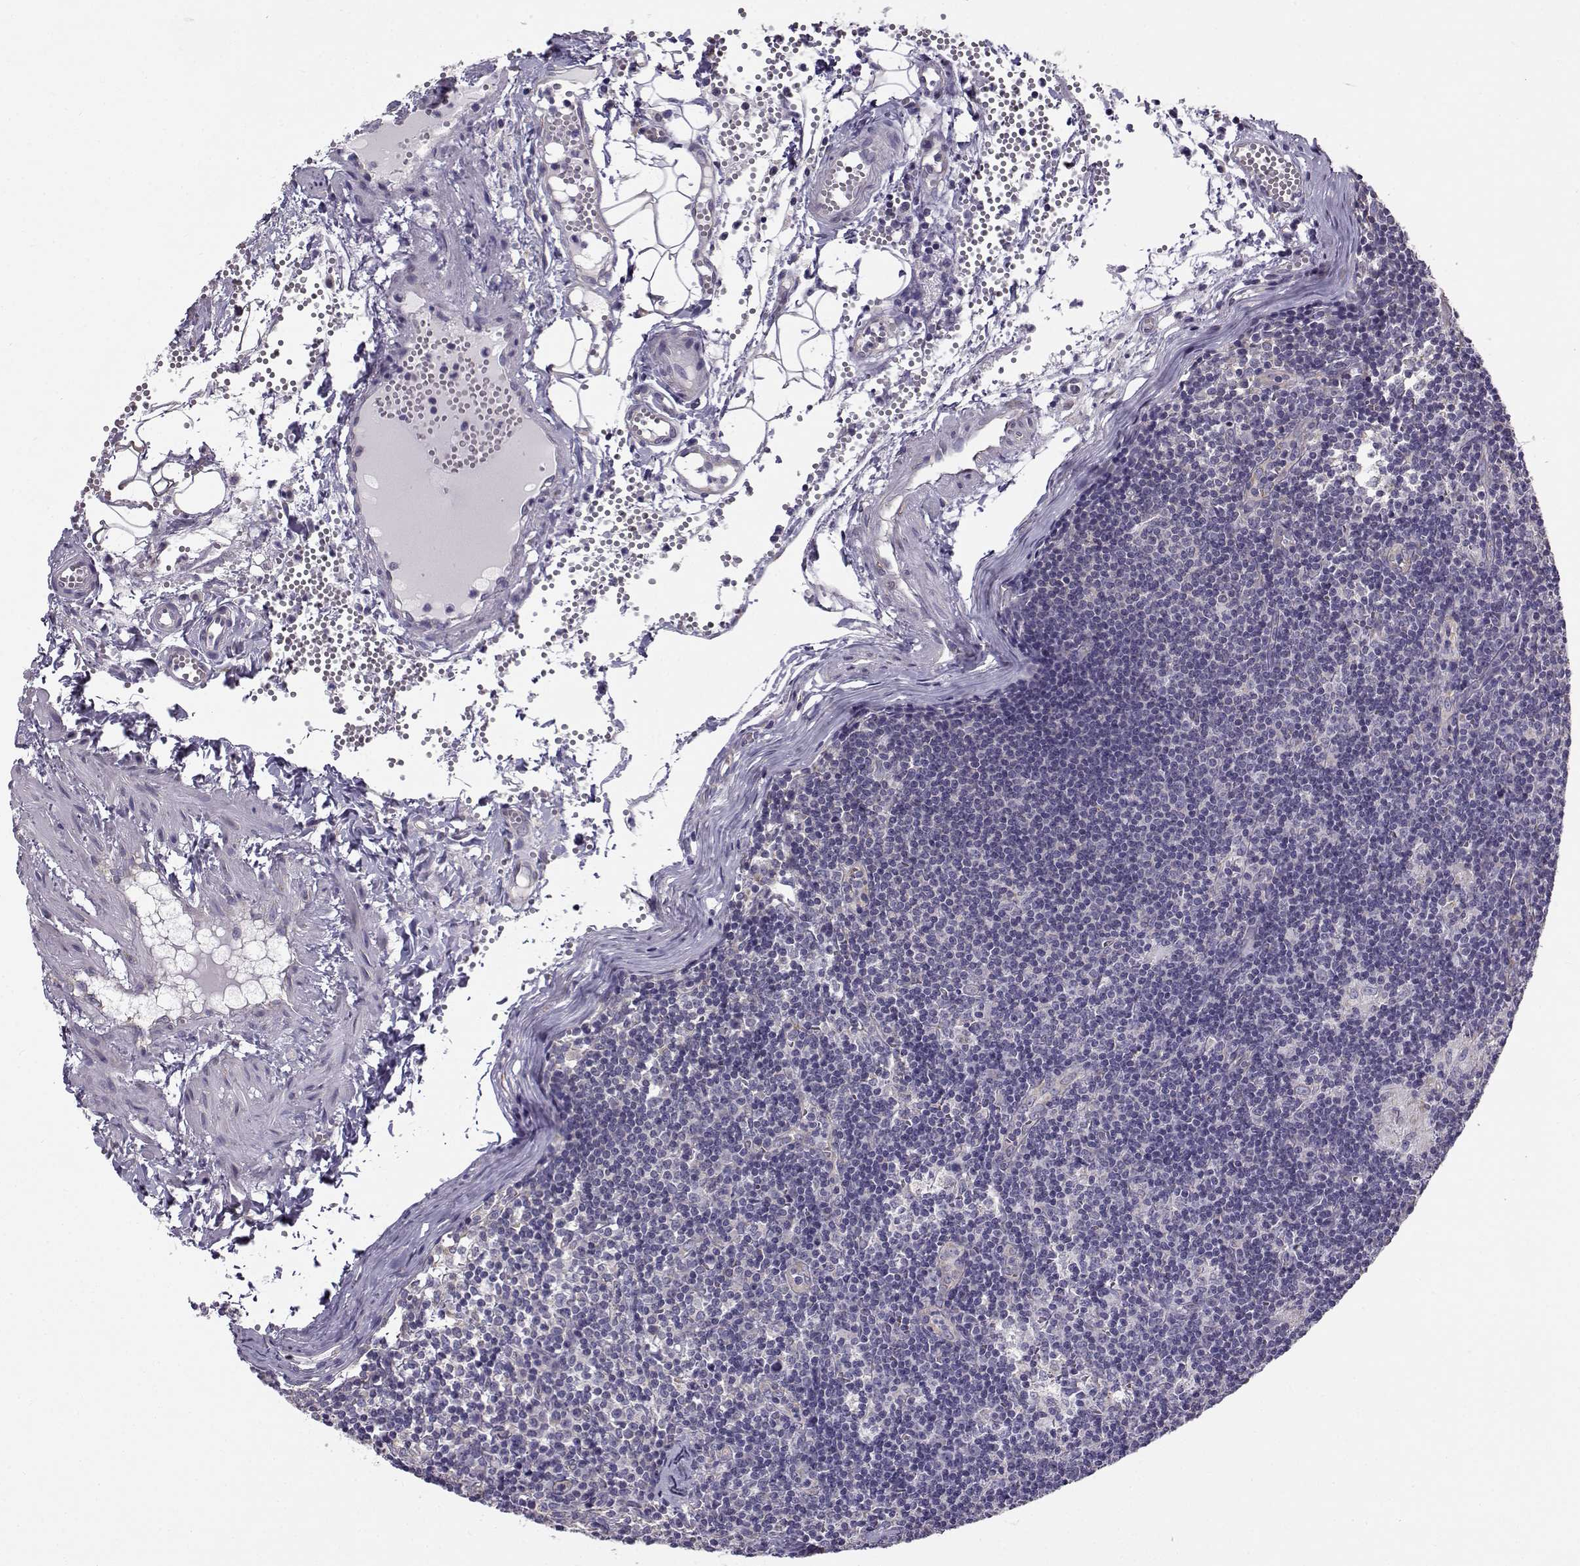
{"staining": {"intensity": "negative", "quantity": "none", "location": "none"}, "tissue": "lymph node", "cell_type": "Germinal center cells", "image_type": "normal", "snomed": [{"axis": "morphology", "description": "Normal tissue, NOS"}, {"axis": "topography", "description": "Lymph node"}], "caption": "DAB immunohistochemical staining of unremarkable lymph node demonstrates no significant staining in germinal center cells. The staining is performed using DAB (3,3'-diaminobenzidine) brown chromogen with nuclei counter-stained in using hematoxylin.", "gene": "BEND6", "patient": {"sex": "female", "age": 52}}